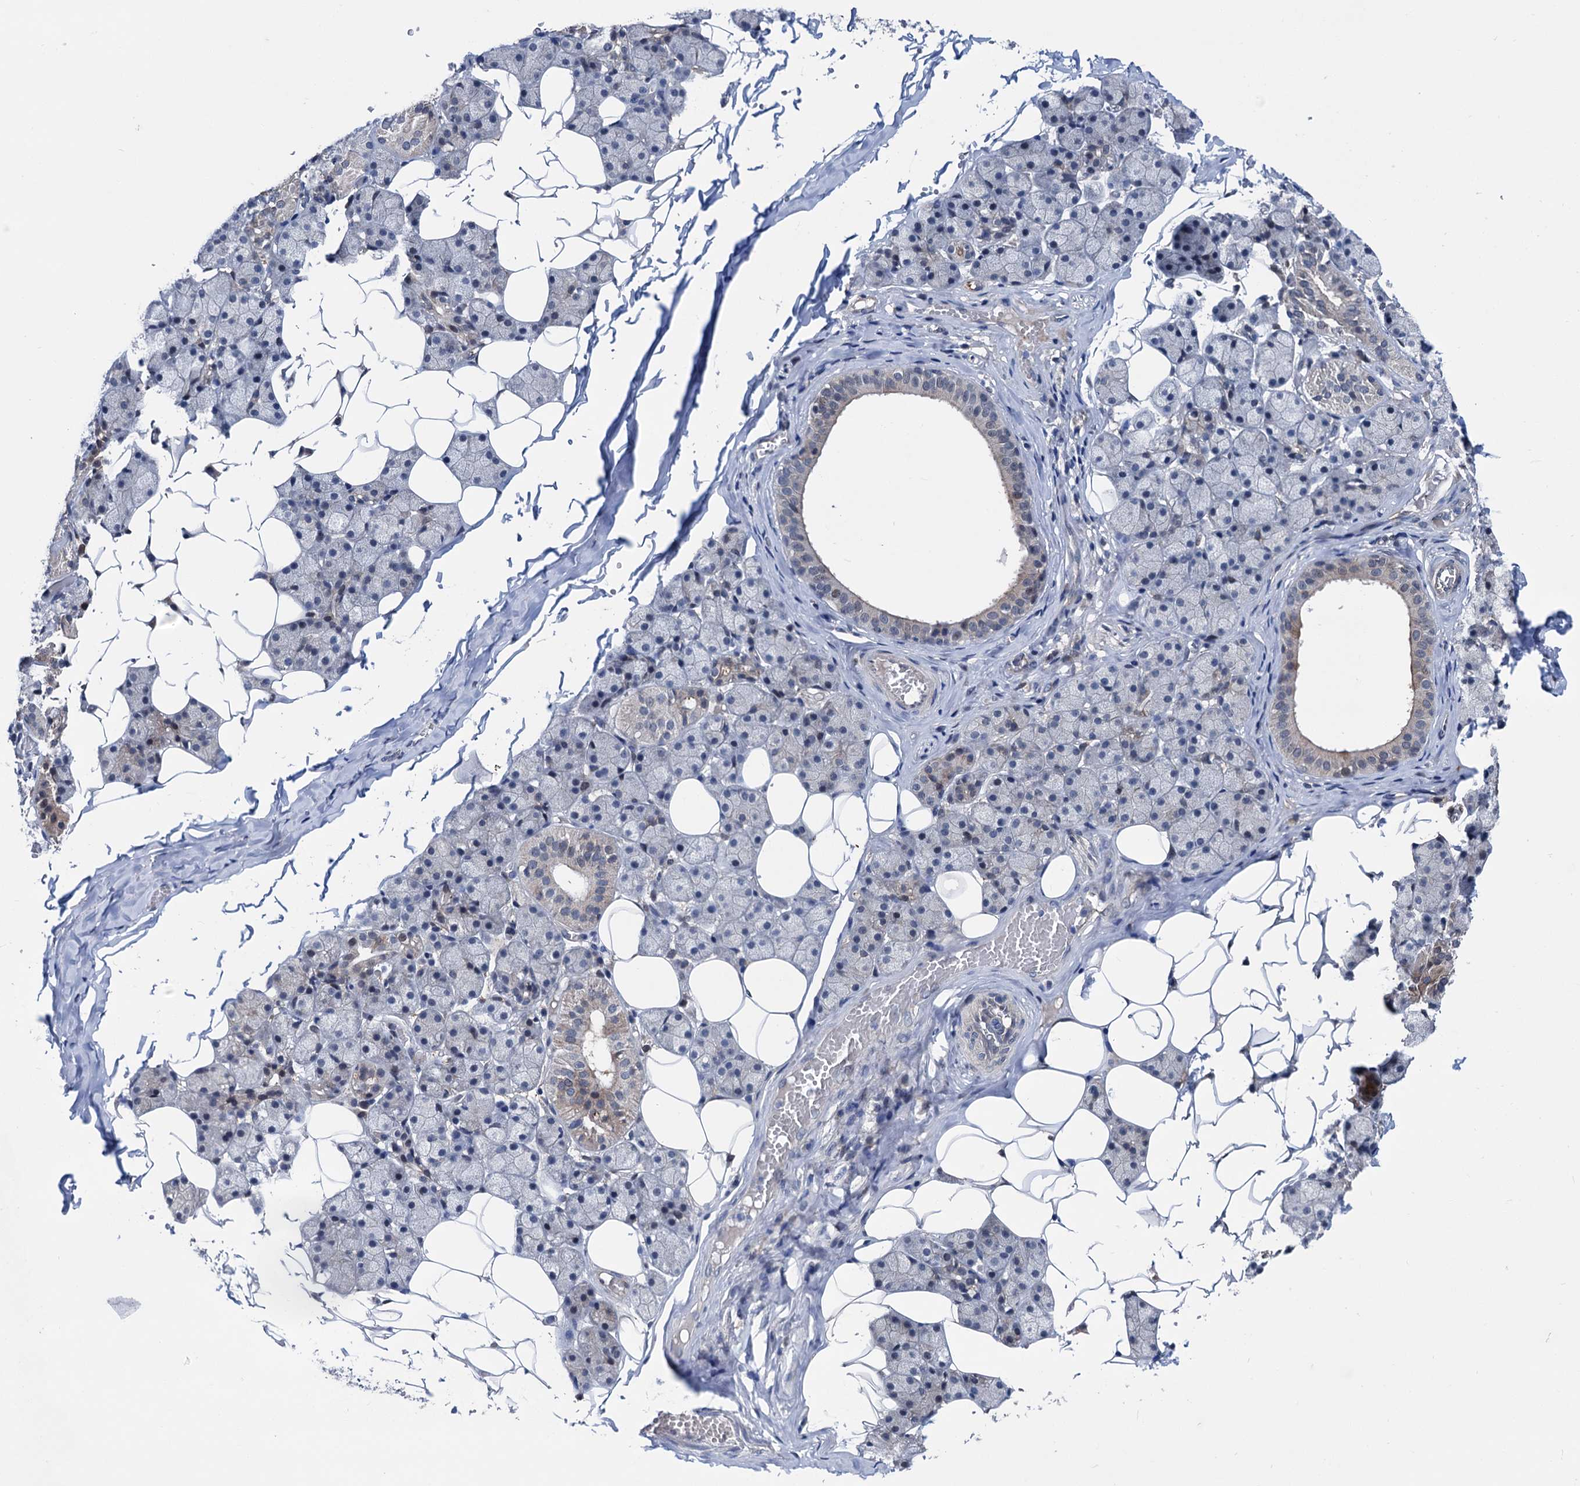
{"staining": {"intensity": "weak", "quantity": "<25%", "location": "cytoplasmic/membranous,nuclear"}, "tissue": "salivary gland", "cell_type": "Glandular cells", "image_type": "normal", "snomed": [{"axis": "morphology", "description": "Normal tissue, NOS"}, {"axis": "topography", "description": "Salivary gland"}], "caption": "The photomicrograph exhibits no significant staining in glandular cells of salivary gland.", "gene": "GLO1", "patient": {"sex": "female", "age": 33}}